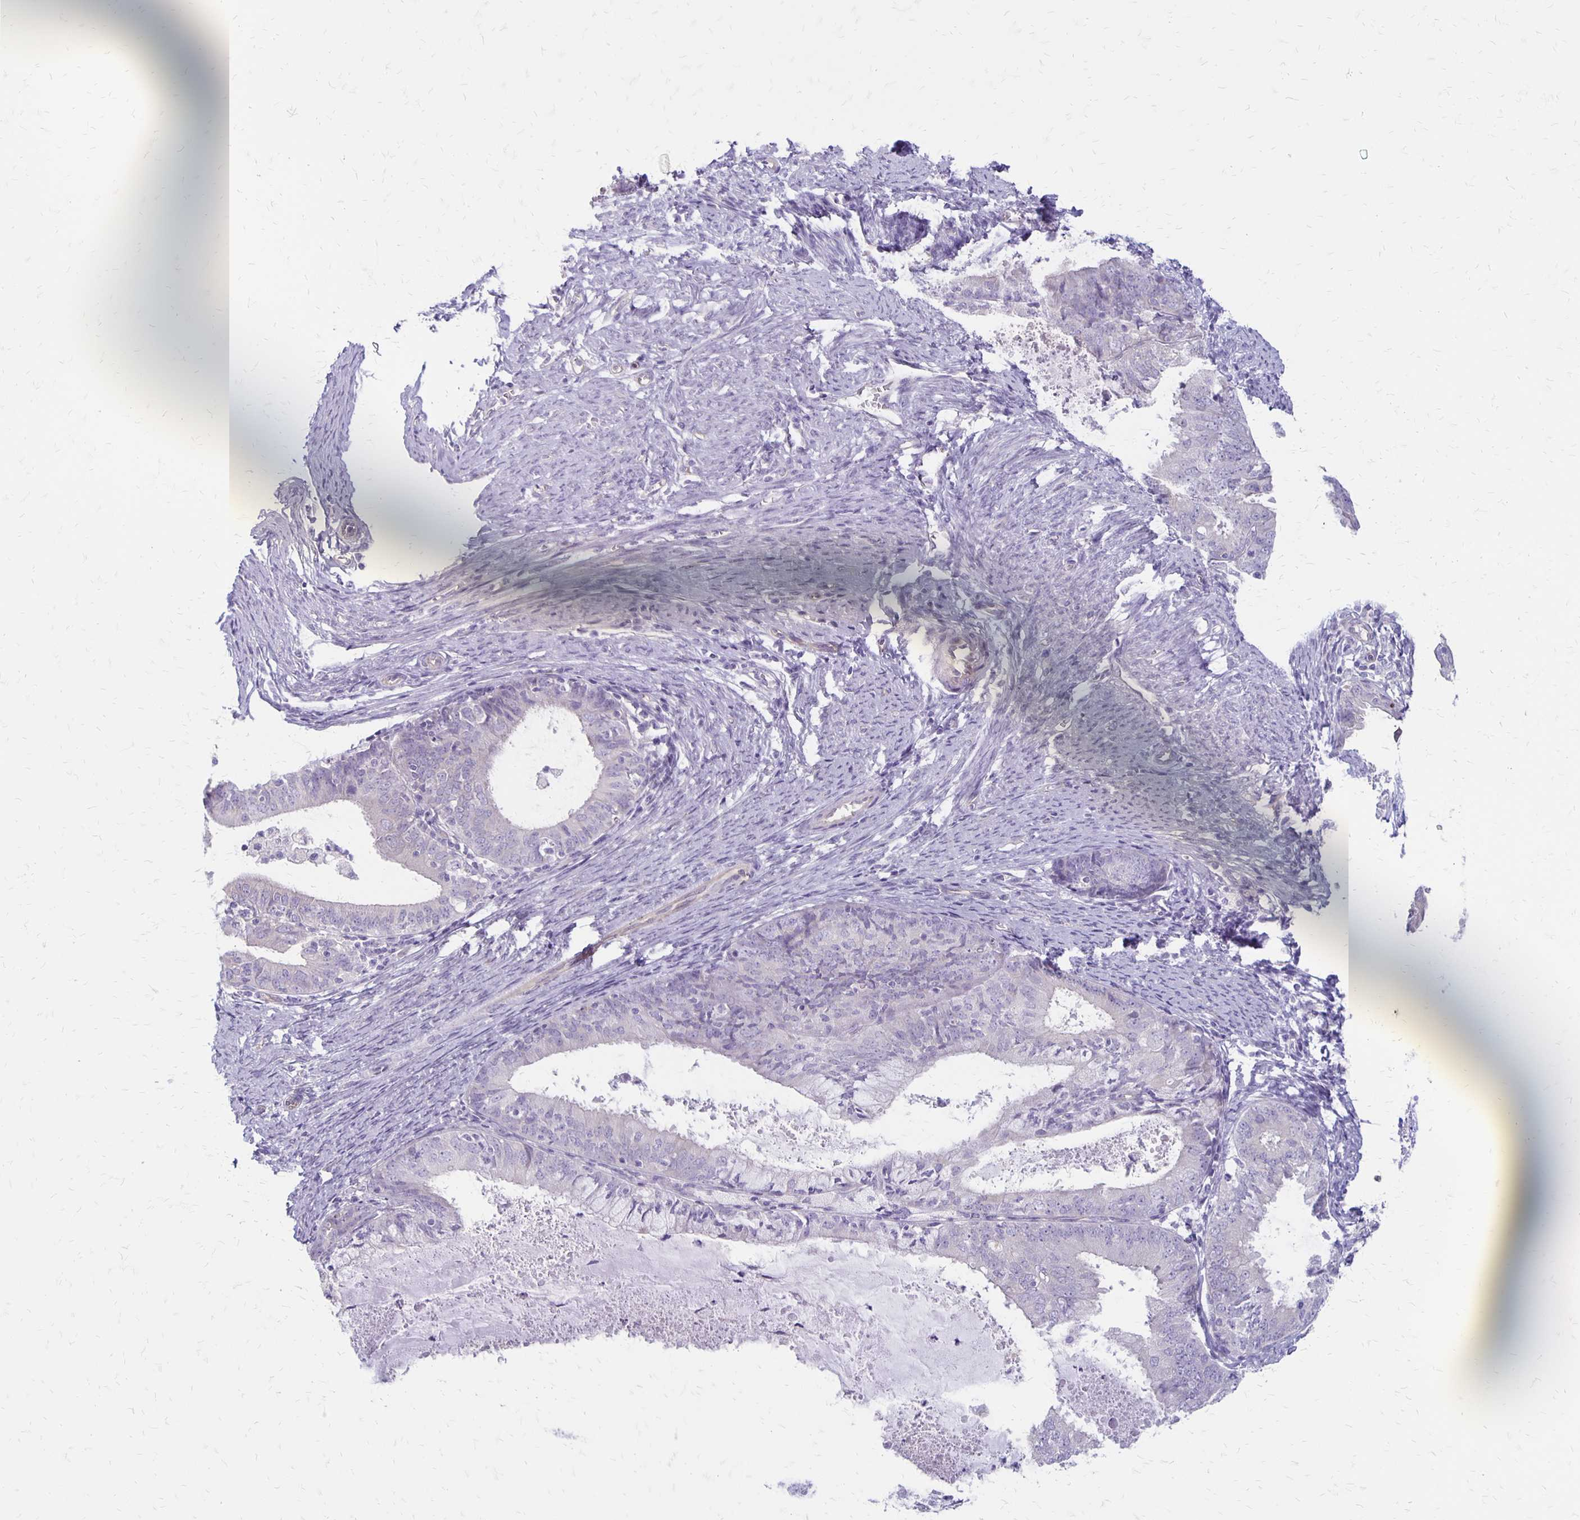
{"staining": {"intensity": "negative", "quantity": "none", "location": "none"}, "tissue": "endometrial cancer", "cell_type": "Tumor cells", "image_type": "cancer", "snomed": [{"axis": "morphology", "description": "Adenocarcinoma, NOS"}, {"axis": "topography", "description": "Endometrium"}], "caption": "The photomicrograph displays no significant expression in tumor cells of endometrial cancer (adenocarcinoma). (Brightfield microscopy of DAB (3,3'-diaminobenzidine) IHC at high magnification).", "gene": "HOMER1", "patient": {"sex": "female", "age": 57}}